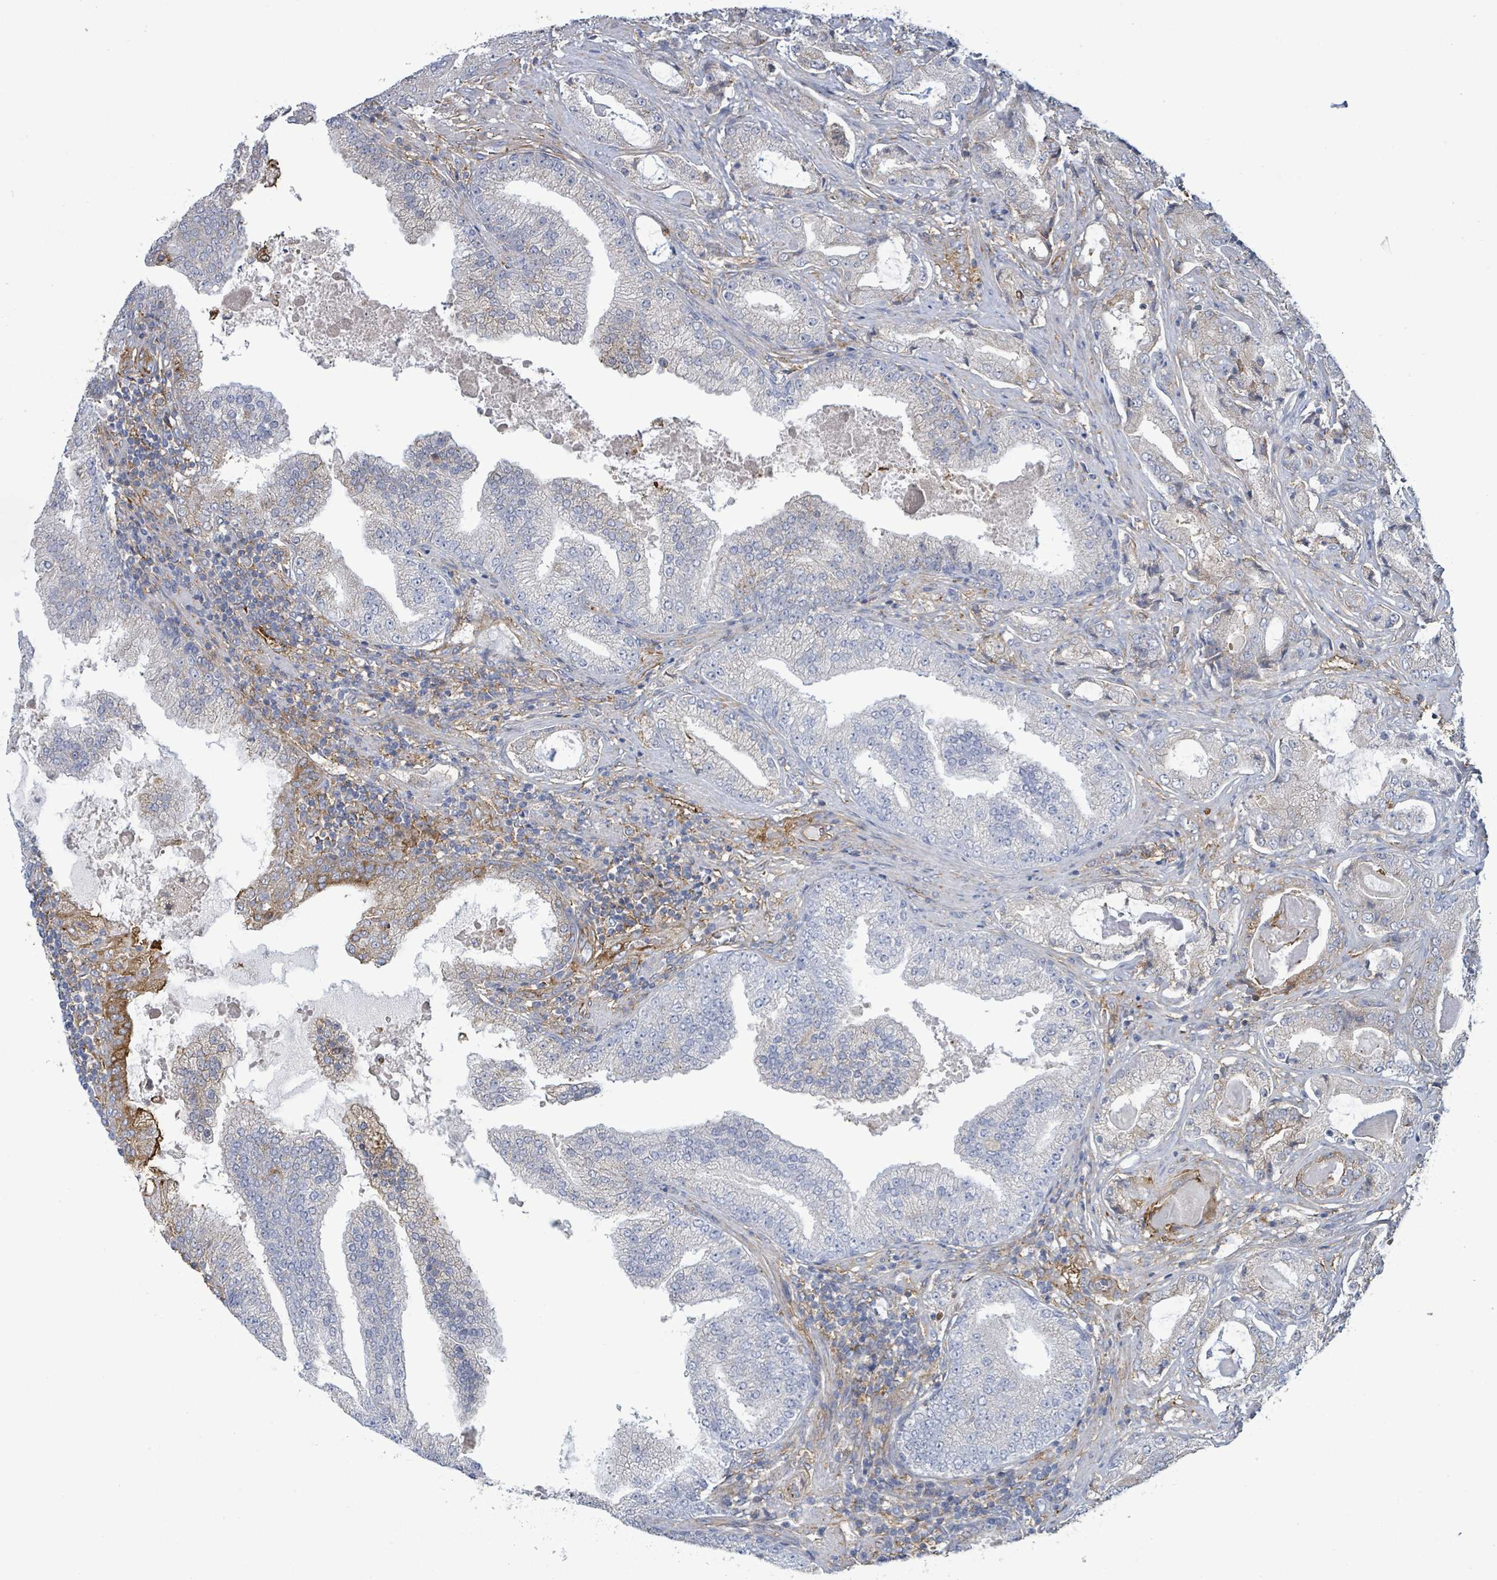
{"staining": {"intensity": "negative", "quantity": "none", "location": "none"}, "tissue": "prostate cancer", "cell_type": "Tumor cells", "image_type": "cancer", "snomed": [{"axis": "morphology", "description": "Adenocarcinoma, High grade"}, {"axis": "topography", "description": "Prostate"}], "caption": "The image reveals no significant positivity in tumor cells of adenocarcinoma (high-grade) (prostate).", "gene": "EGFL7", "patient": {"sex": "male", "age": 68}}